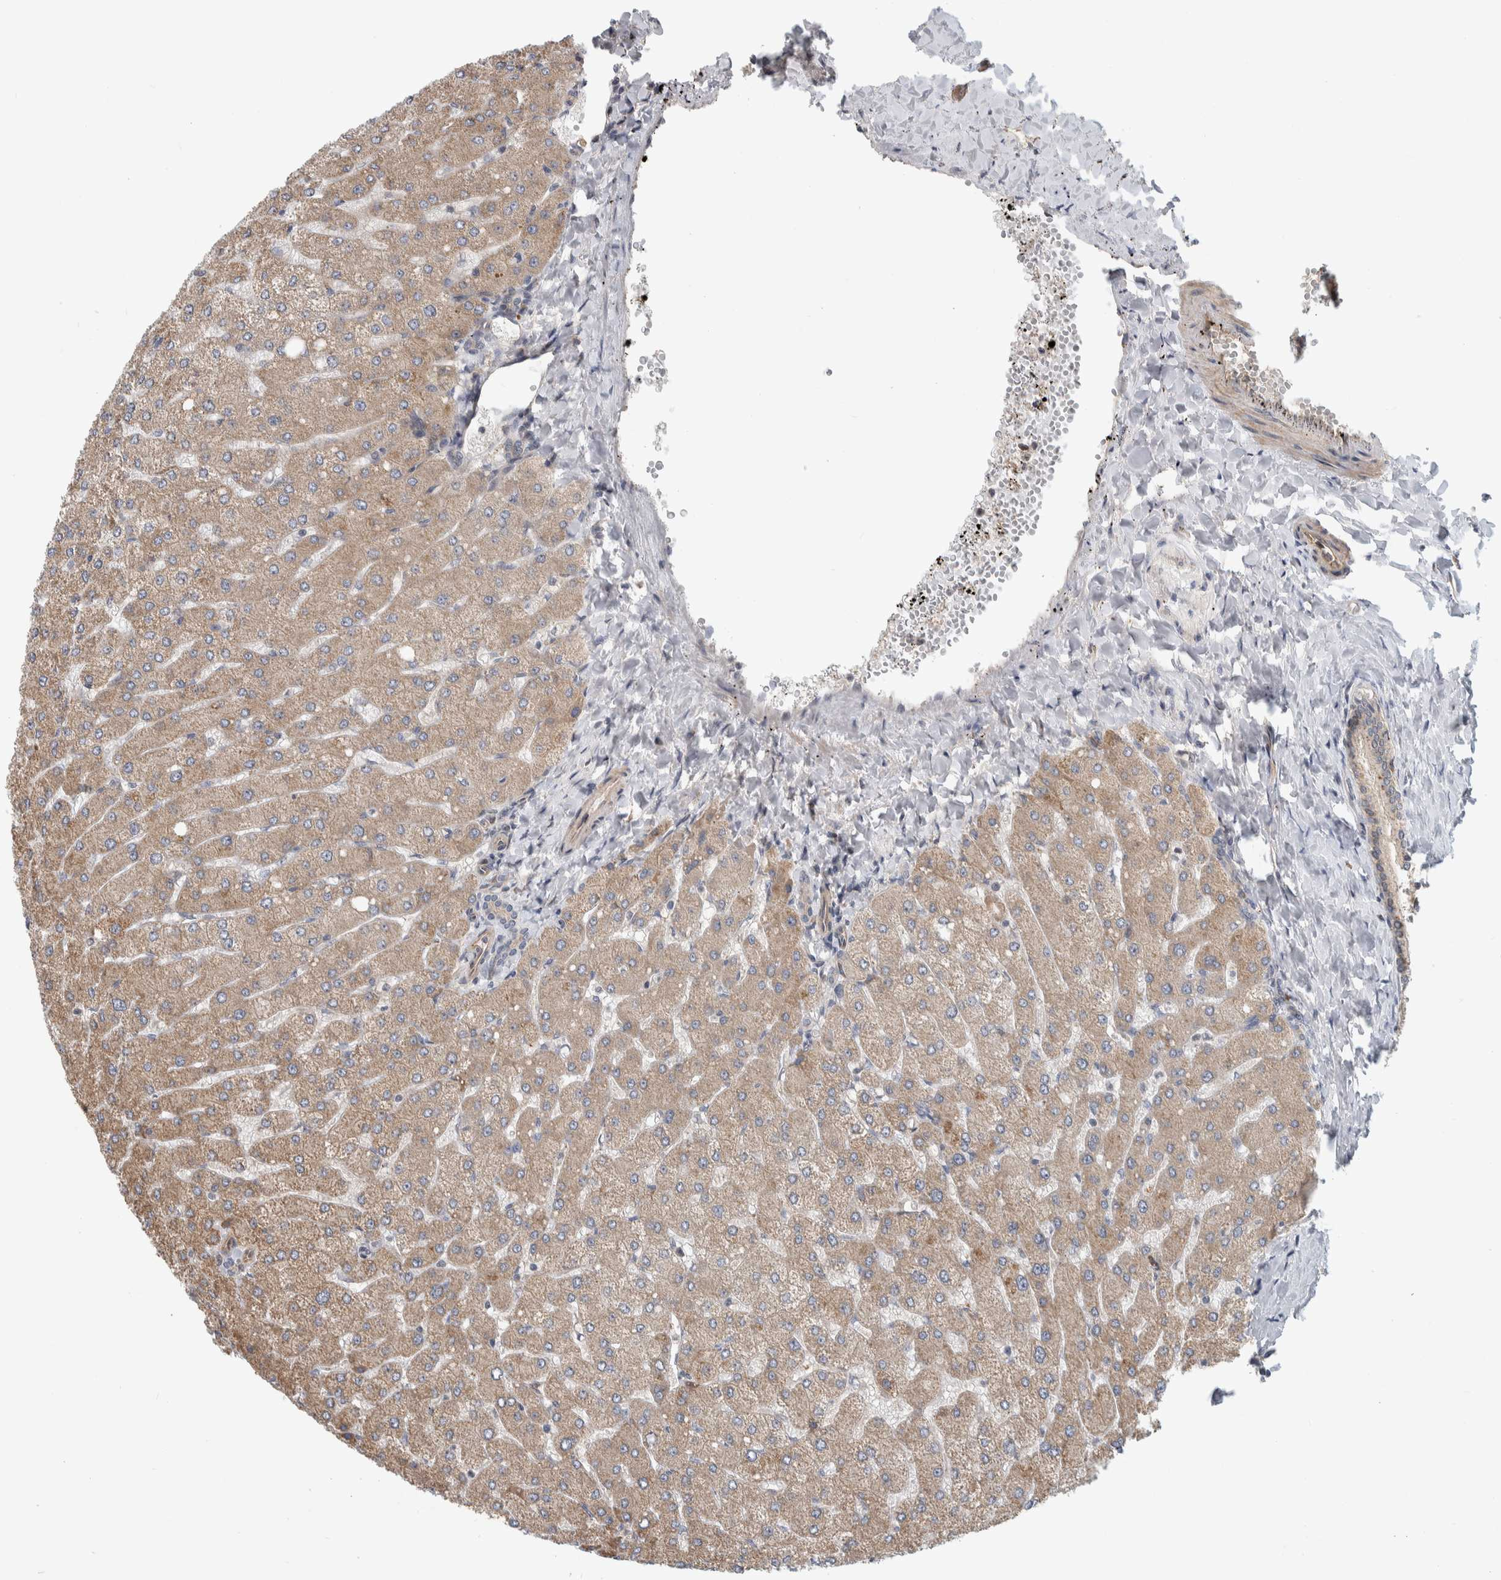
{"staining": {"intensity": "weak", "quantity": "<25%", "location": "cytoplasmic/membranous"}, "tissue": "liver", "cell_type": "Cholangiocytes", "image_type": "normal", "snomed": [{"axis": "morphology", "description": "Normal tissue, NOS"}, {"axis": "topography", "description": "Liver"}], "caption": "This is an immunohistochemistry histopathology image of benign liver. There is no staining in cholangiocytes.", "gene": "MSL1", "patient": {"sex": "male", "age": 55}}